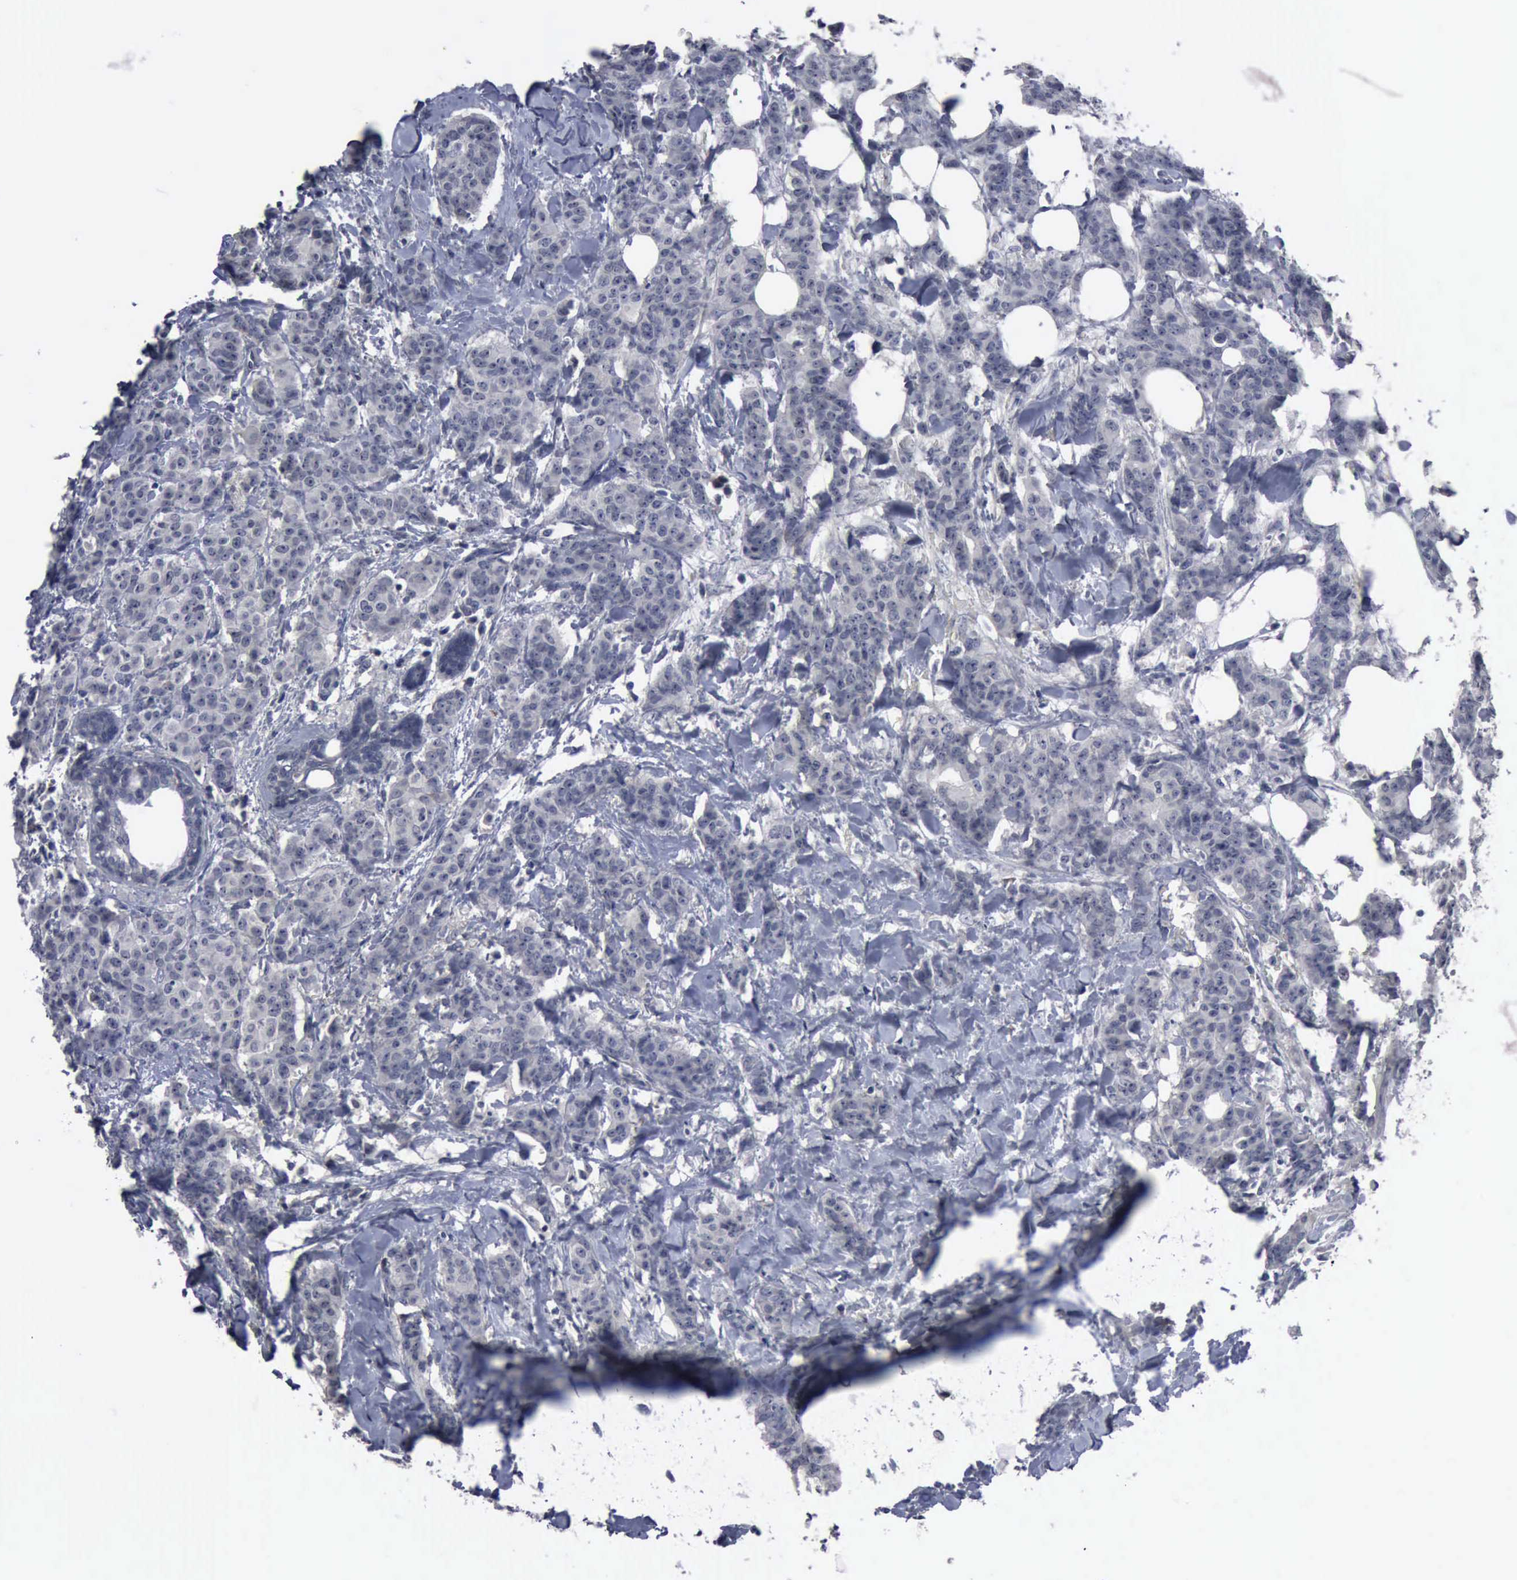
{"staining": {"intensity": "negative", "quantity": "none", "location": "none"}, "tissue": "breast cancer", "cell_type": "Tumor cells", "image_type": "cancer", "snomed": [{"axis": "morphology", "description": "Duct carcinoma"}, {"axis": "topography", "description": "Breast"}], "caption": "Breast cancer stained for a protein using IHC reveals no positivity tumor cells.", "gene": "MYO18B", "patient": {"sex": "female", "age": 40}}